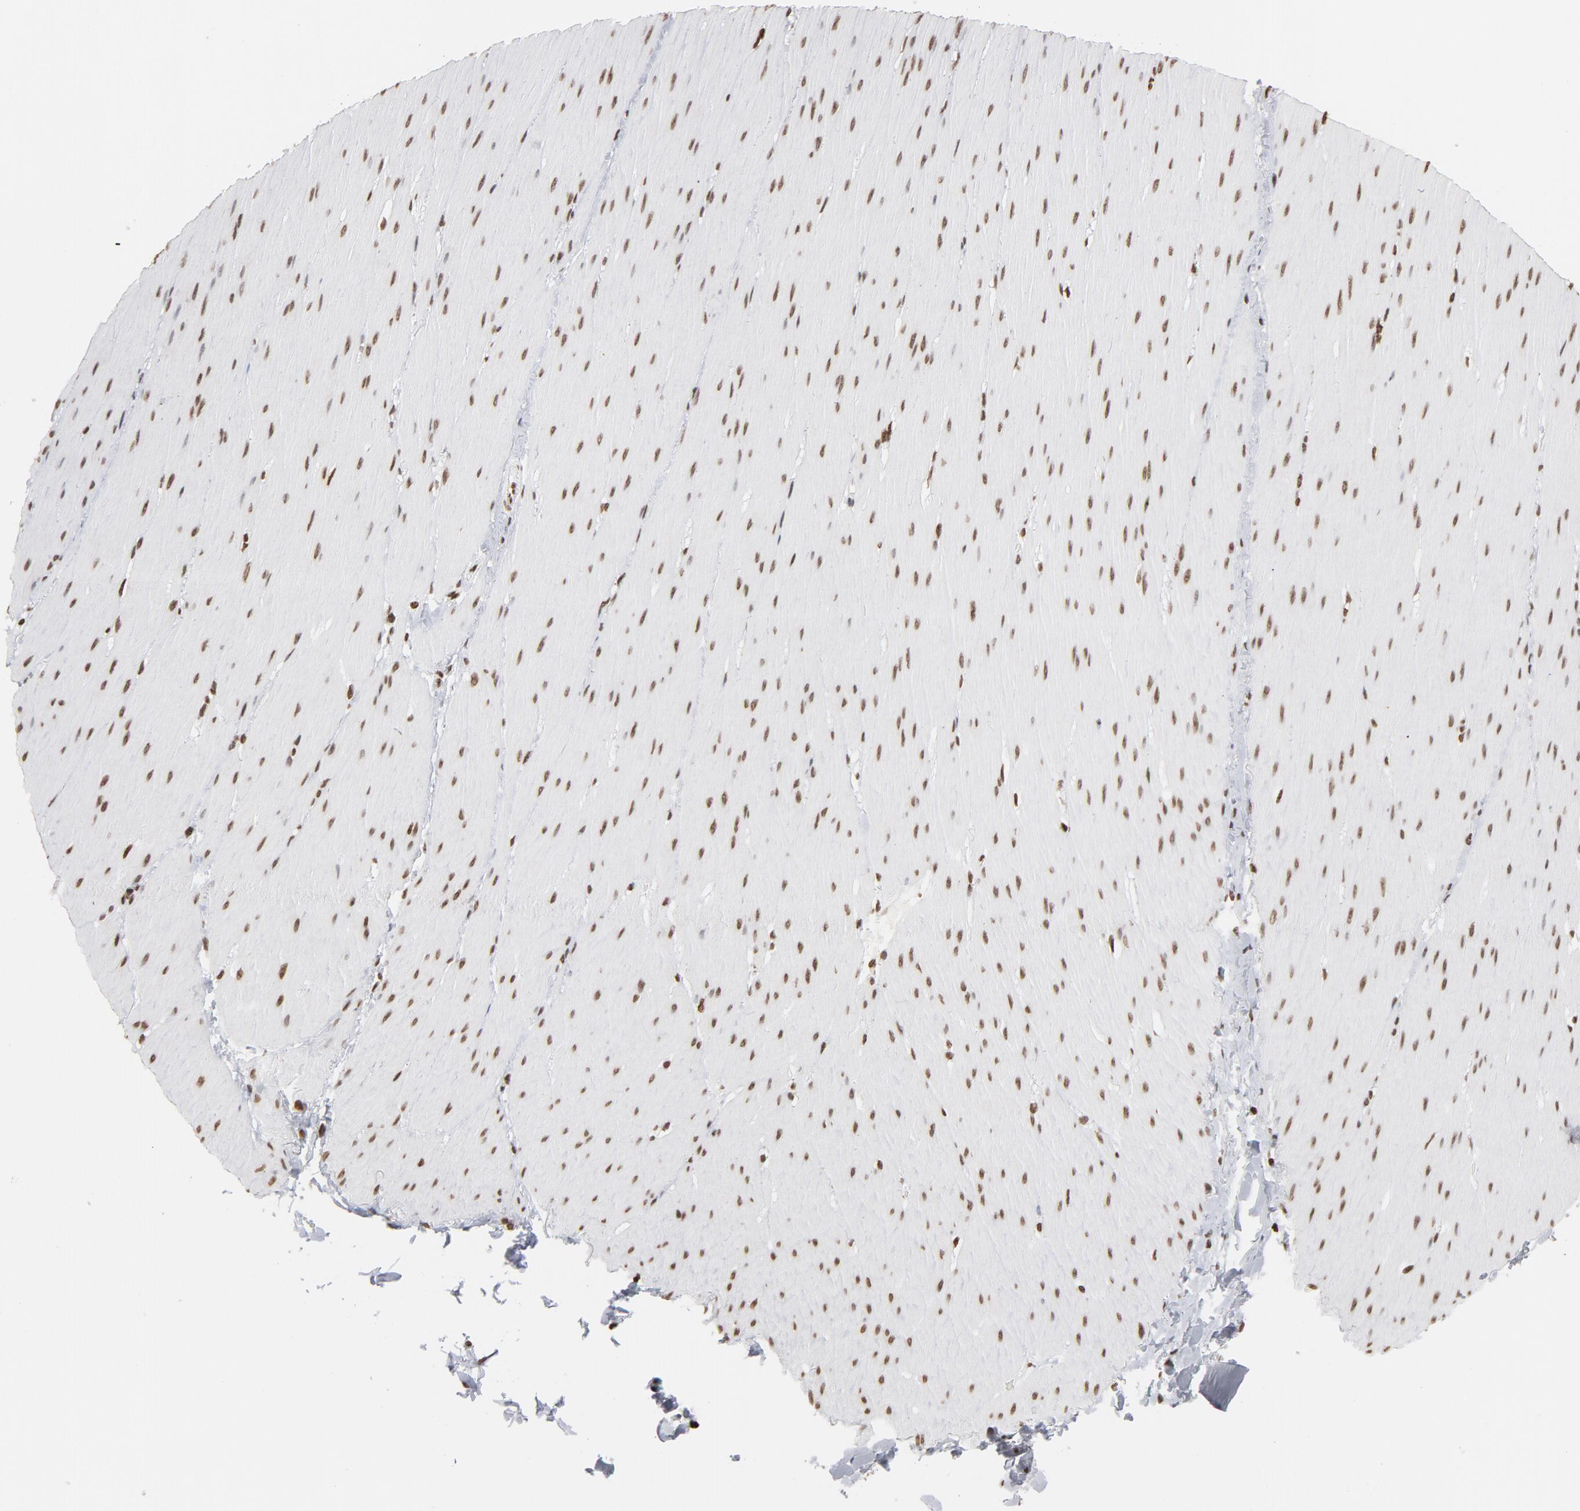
{"staining": {"intensity": "weak", "quantity": ">75%", "location": "nuclear"}, "tissue": "smooth muscle", "cell_type": "Smooth muscle cells", "image_type": "normal", "snomed": [{"axis": "morphology", "description": "Normal tissue, NOS"}, {"axis": "topography", "description": "Smooth muscle"}, {"axis": "topography", "description": "Colon"}], "caption": "This photomicrograph reveals IHC staining of normal human smooth muscle, with low weak nuclear staining in approximately >75% of smooth muscle cells.", "gene": "H2AC12", "patient": {"sex": "male", "age": 67}}